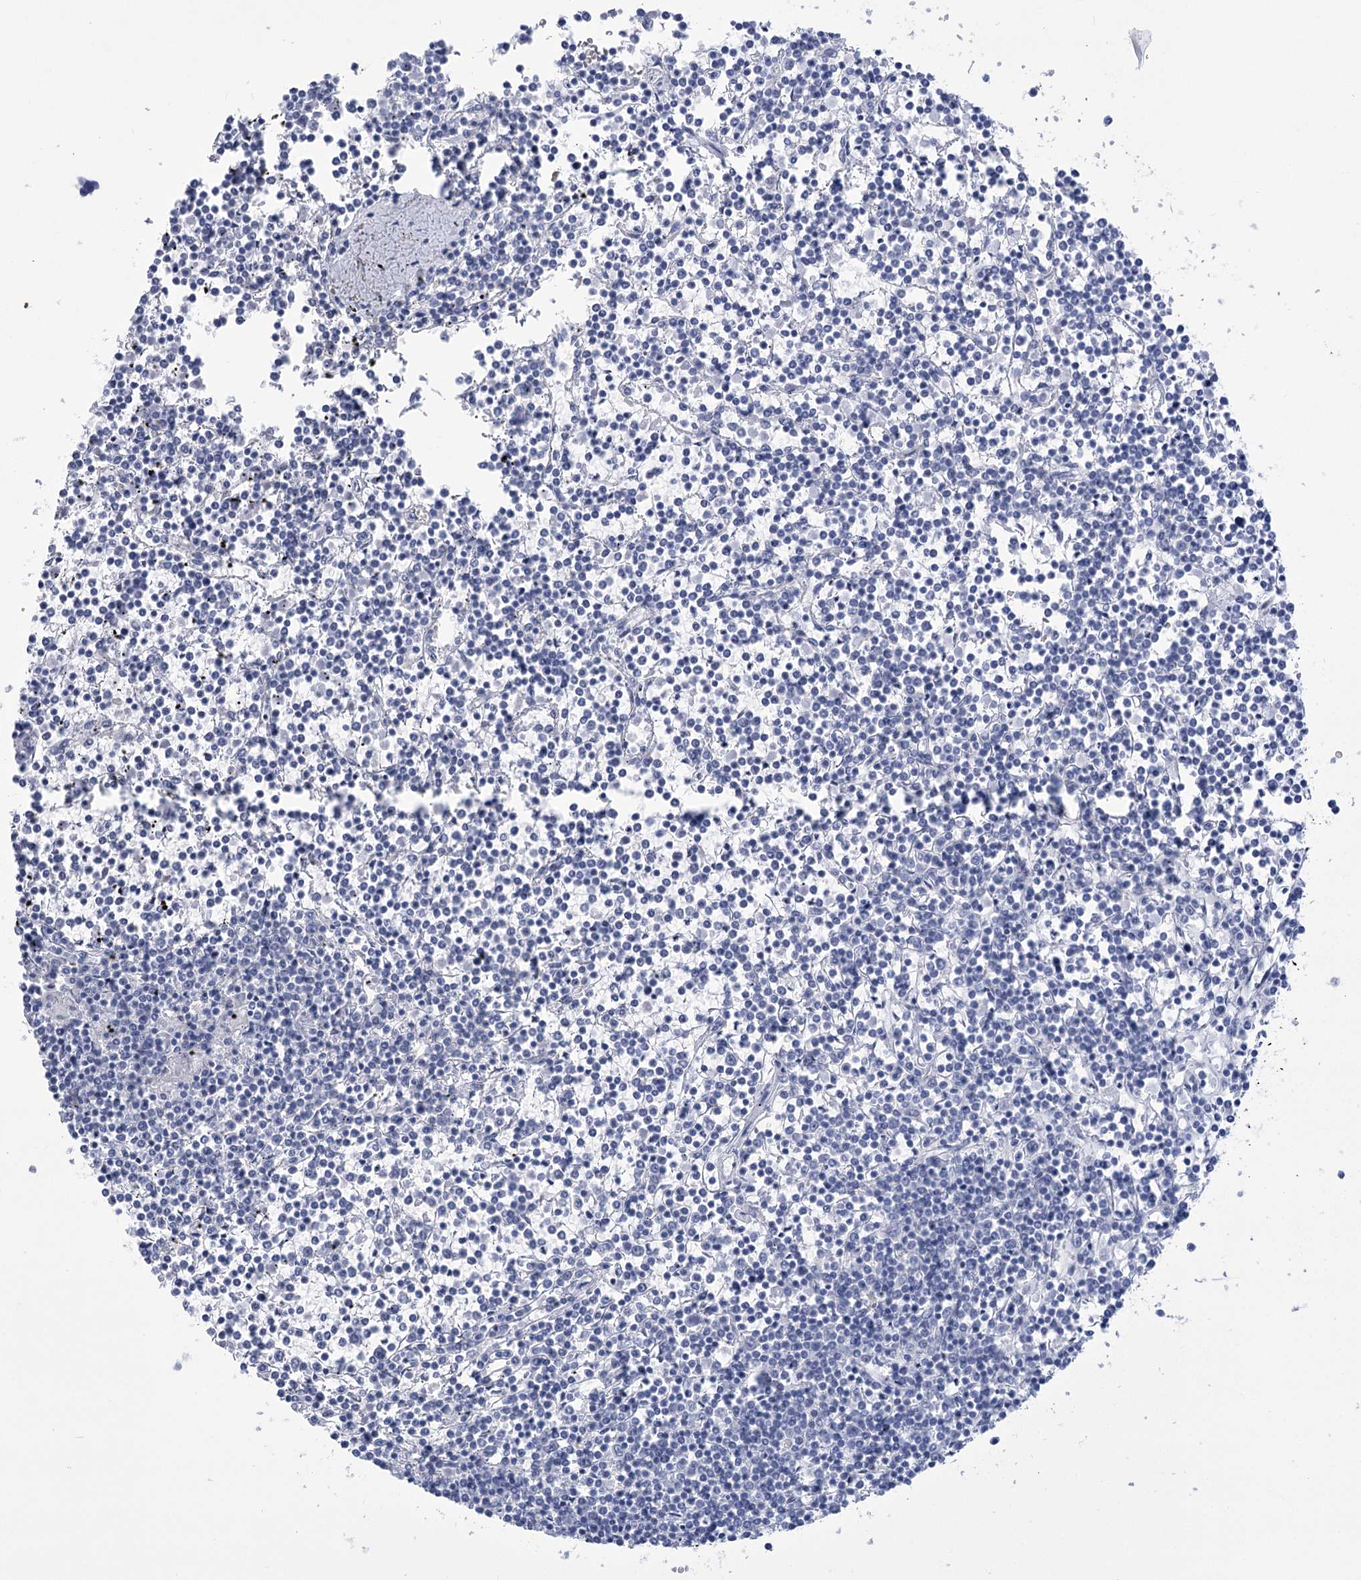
{"staining": {"intensity": "negative", "quantity": "none", "location": "none"}, "tissue": "lymphoma", "cell_type": "Tumor cells", "image_type": "cancer", "snomed": [{"axis": "morphology", "description": "Malignant lymphoma, non-Hodgkin's type, Low grade"}, {"axis": "topography", "description": "Spleen"}], "caption": "Tumor cells are negative for brown protein staining in lymphoma.", "gene": "PBLD", "patient": {"sex": "female", "age": 19}}